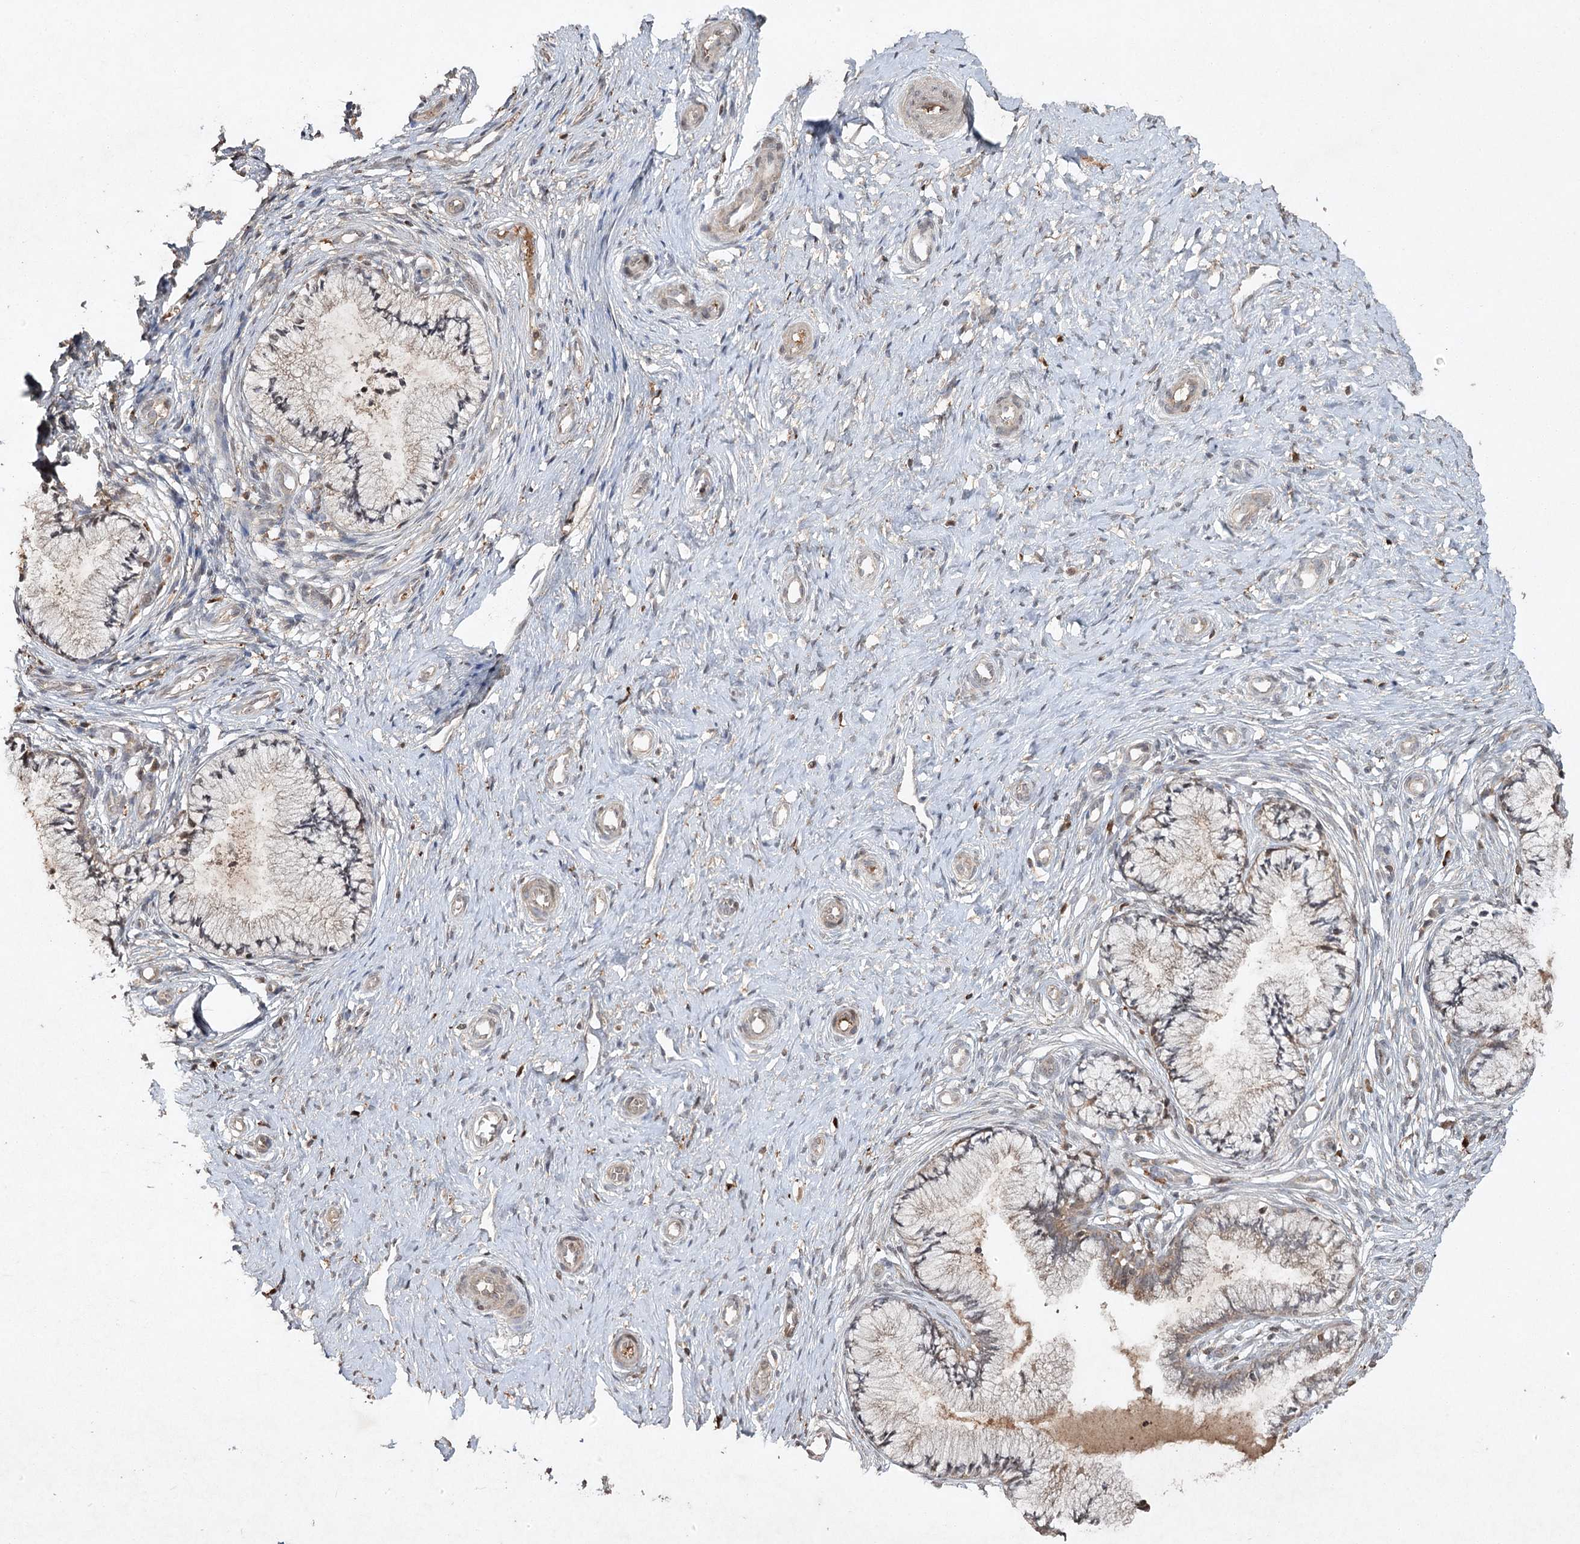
{"staining": {"intensity": "weak", "quantity": "<25%", "location": "cytoplasmic/membranous"}, "tissue": "cervix", "cell_type": "Glandular cells", "image_type": "normal", "snomed": [{"axis": "morphology", "description": "Normal tissue, NOS"}, {"axis": "topography", "description": "Cervix"}], "caption": "A photomicrograph of human cervix is negative for staining in glandular cells. The staining is performed using DAB (3,3'-diaminobenzidine) brown chromogen with nuclei counter-stained in using hematoxylin.", "gene": "CYP2B6", "patient": {"sex": "female", "age": 36}}